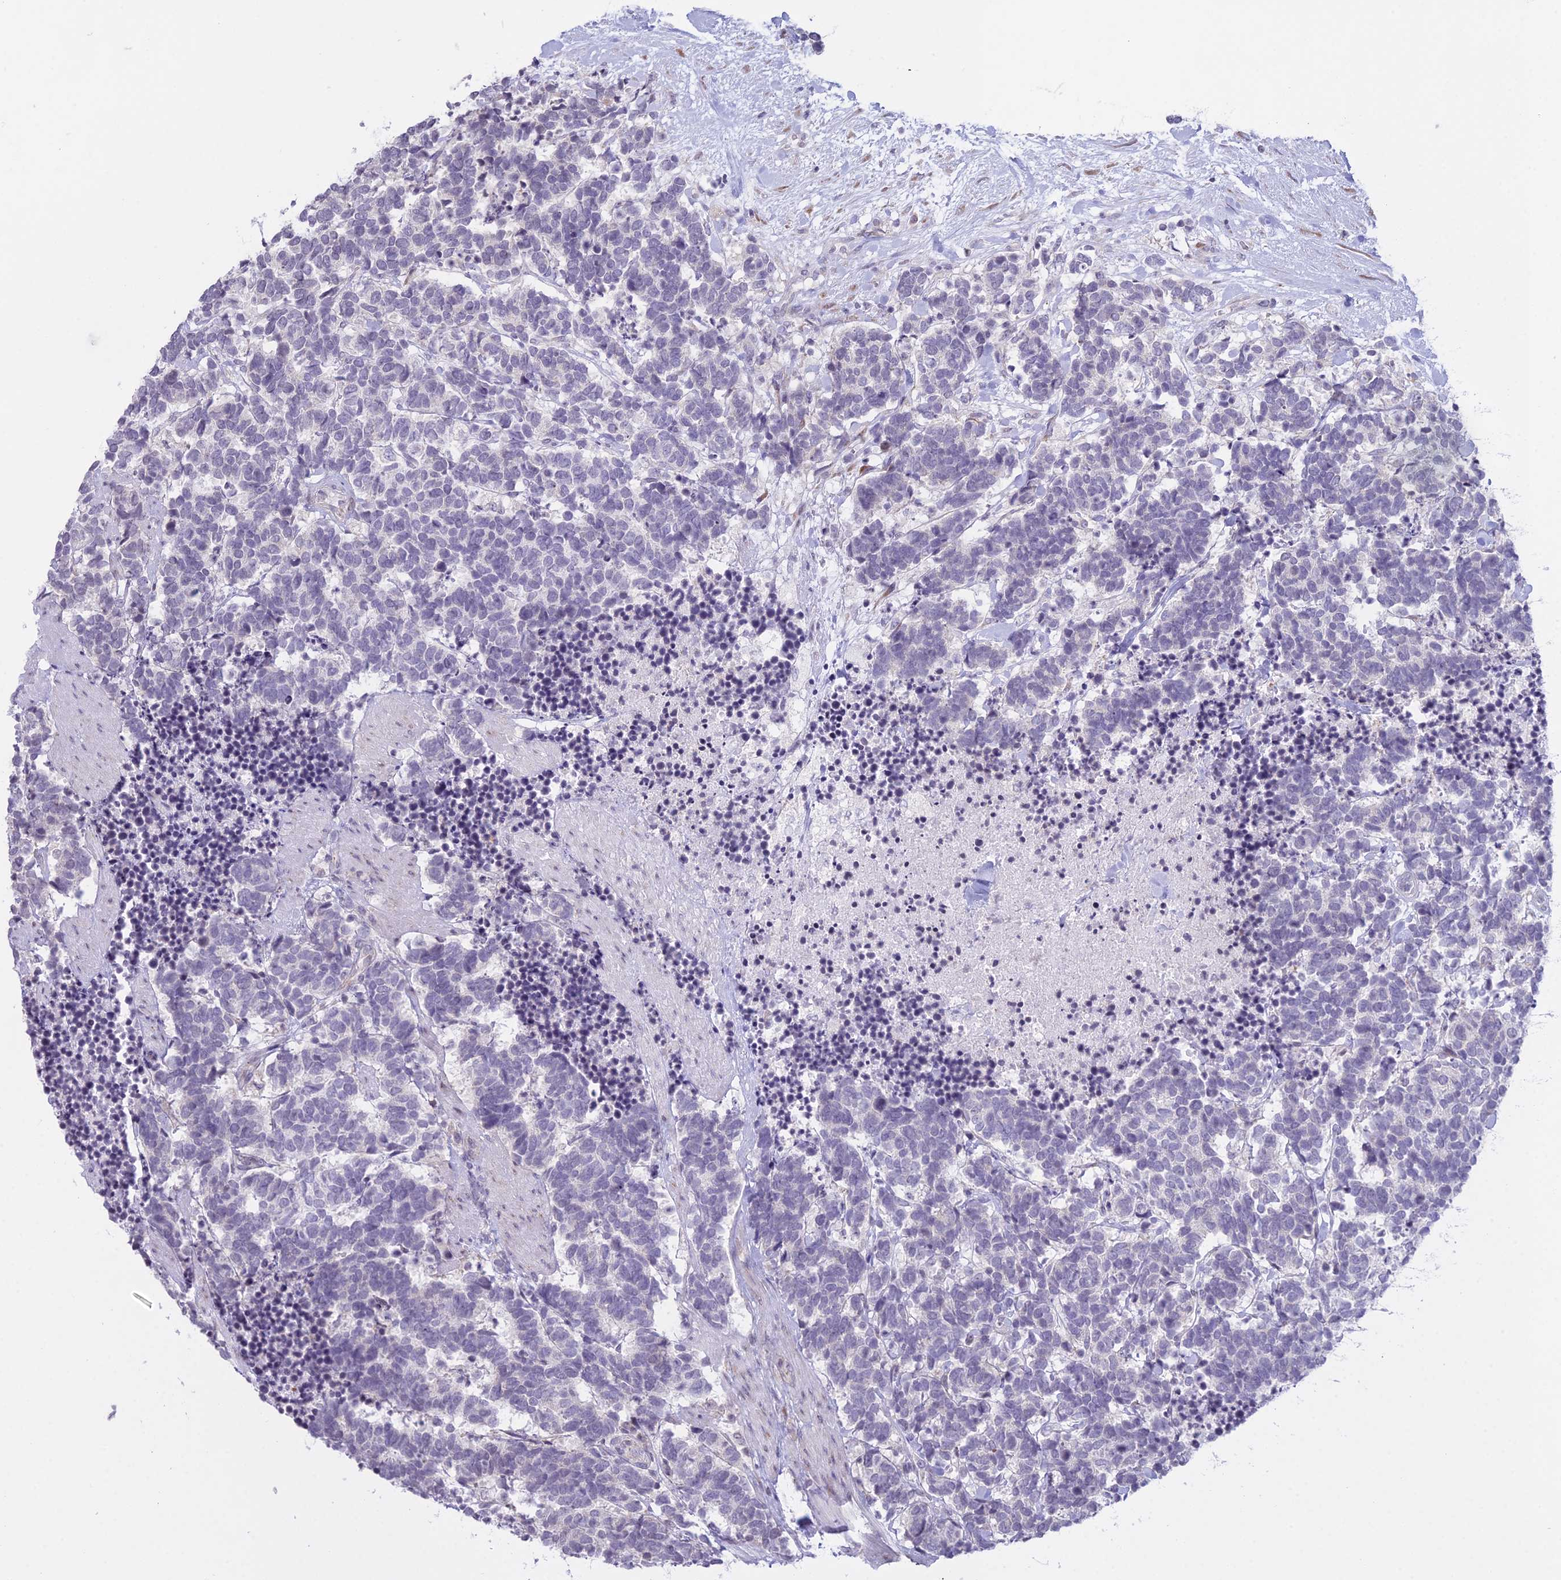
{"staining": {"intensity": "negative", "quantity": "none", "location": "none"}, "tissue": "carcinoid", "cell_type": "Tumor cells", "image_type": "cancer", "snomed": [{"axis": "morphology", "description": "Carcinoma, NOS"}, {"axis": "morphology", "description": "Carcinoid, malignant, NOS"}, {"axis": "topography", "description": "Prostate"}], "caption": "The immunohistochemistry histopathology image has no significant expression in tumor cells of carcinoid tissue.", "gene": "RPS26", "patient": {"sex": "male", "age": 57}}